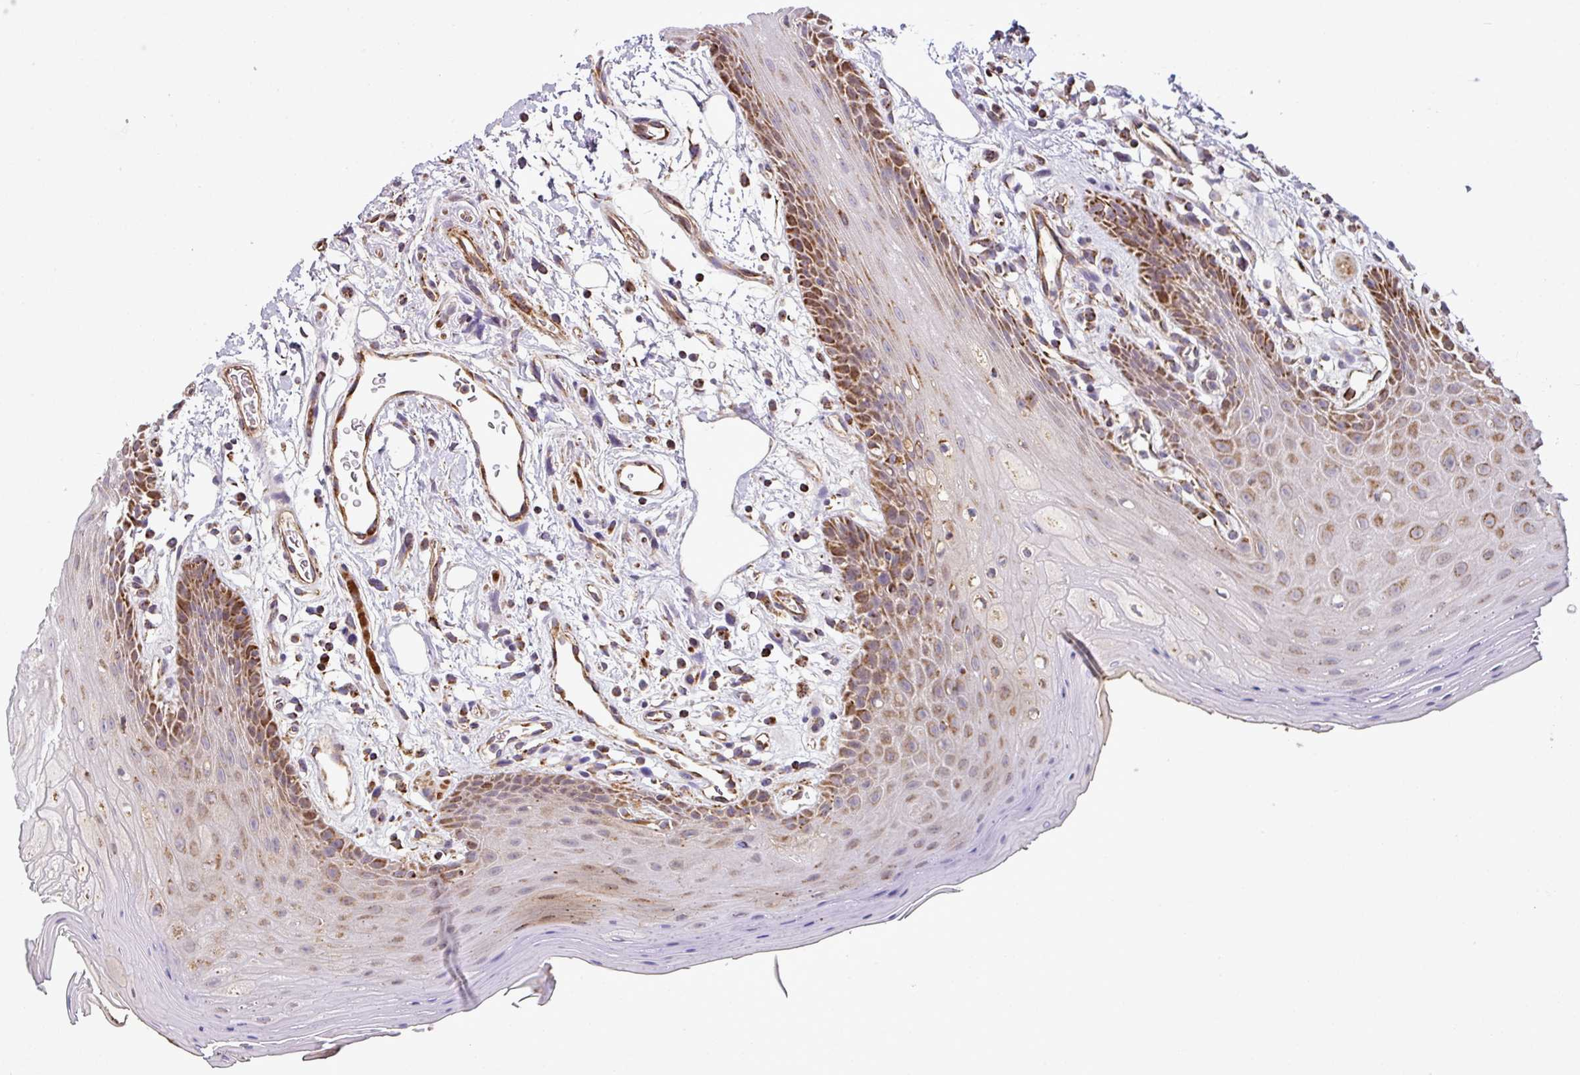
{"staining": {"intensity": "moderate", "quantity": "25%-75%", "location": "cytoplasmic/membranous"}, "tissue": "oral mucosa", "cell_type": "Squamous epithelial cells", "image_type": "normal", "snomed": [{"axis": "morphology", "description": "Normal tissue, NOS"}, {"axis": "topography", "description": "Oral tissue"}, {"axis": "topography", "description": "Tounge, NOS"}], "caption": "A photomicrograph of human oral mucosa stained for a protein reveals moderate cytoplasmic/membranous brown staining in squamous epithelial cells. (Brightfield microscopy of DAB IHC at high magnification).", "gene": "PRELID3B", "patient": {"sex": "female", "age": 59}}